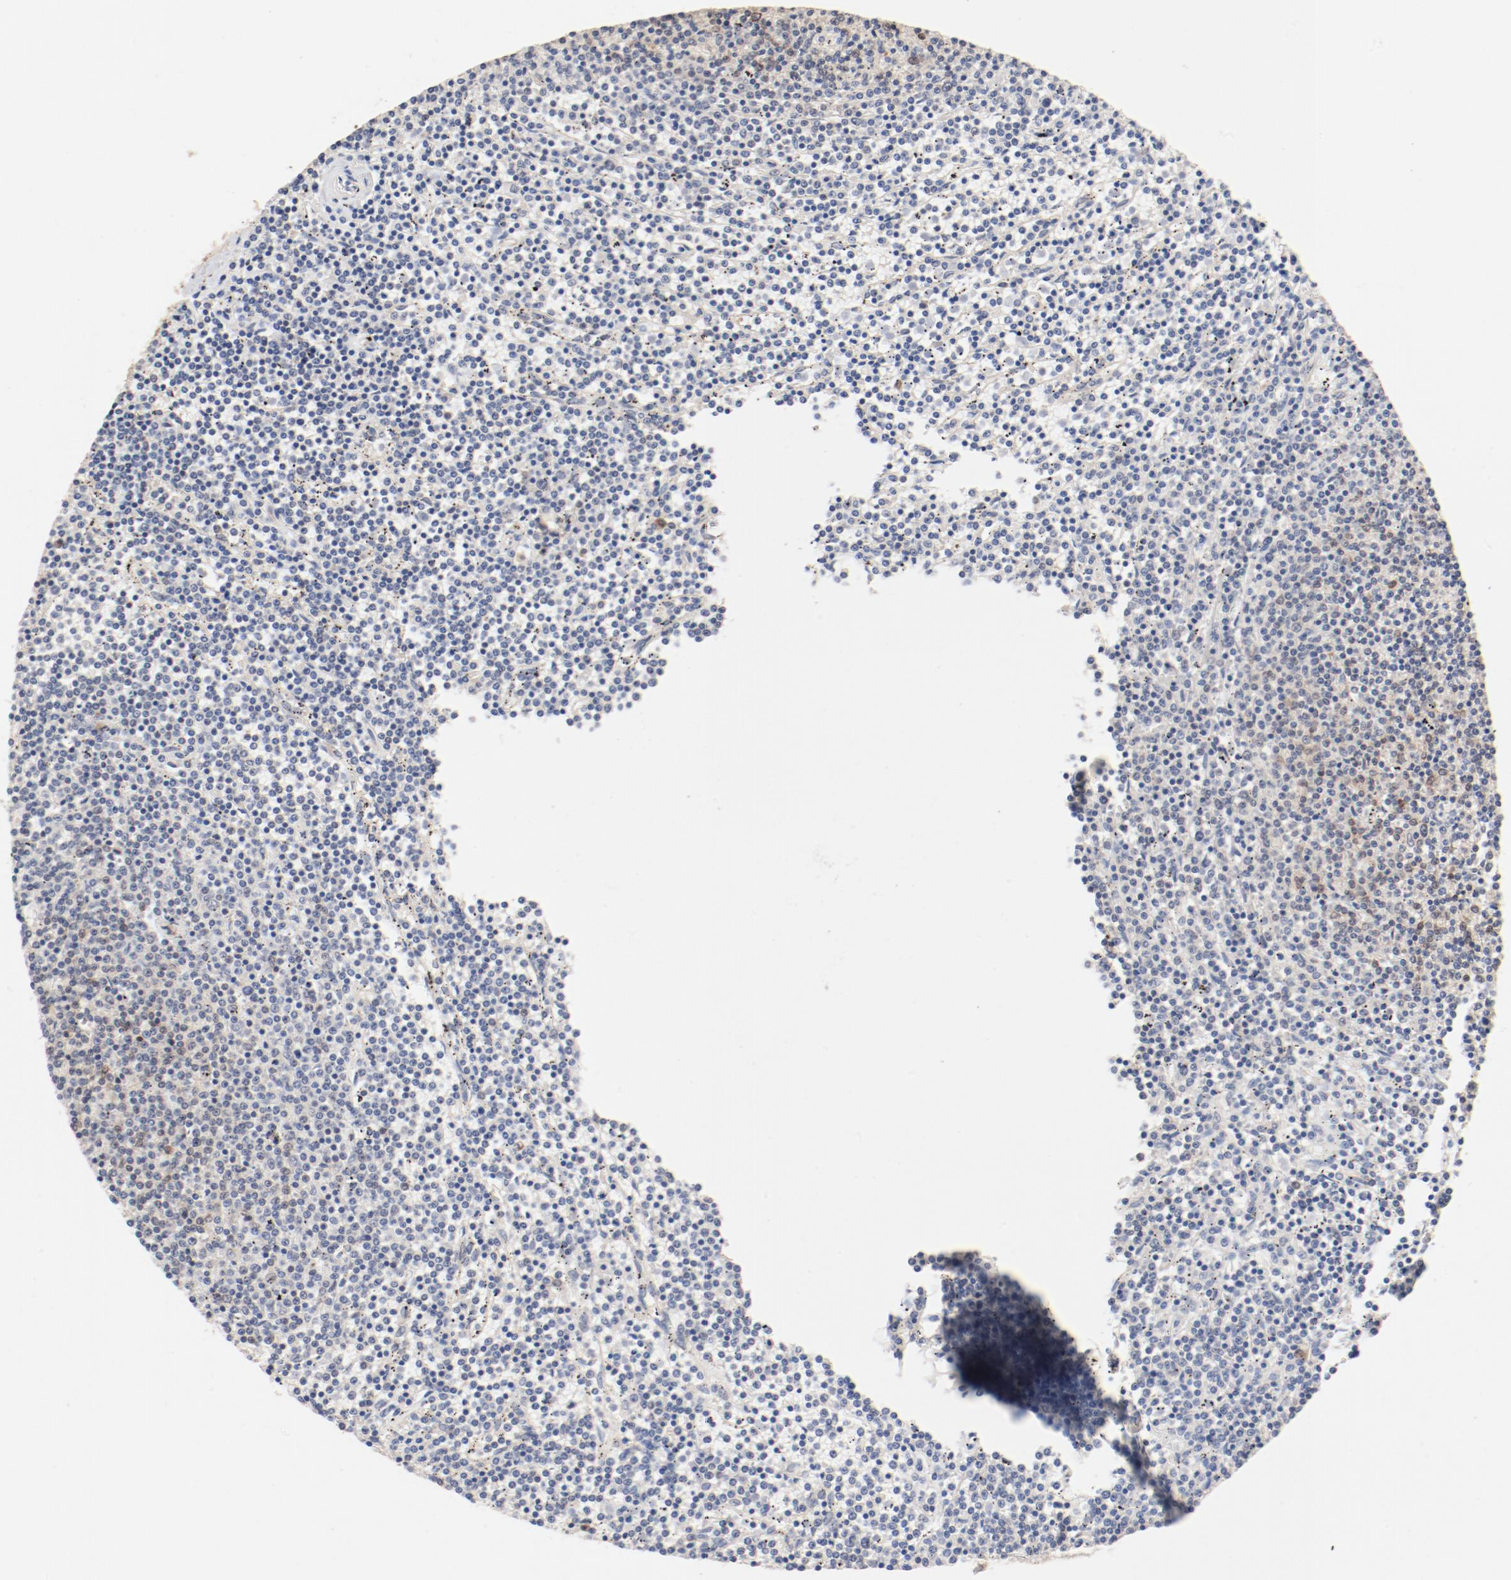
{"staining": {"intensity": "negative", "quantity": "none", "location": "none"}, "tissue": "lymphoma", "cell_type": "Tumor cells", "image_type": "cancer", "snomed": [{"axis": "morphology", "description": "Malignant lymphoma, non-Hodgkin's type, Low grade"}, {"axis": "topography", "description": "Spleen"}], "caption": "Immunohistochemistry (IHC) histopathology image of neoplastic tissue: lymphoma stained with DAB exhibits no significant protein positivity in tumor cells.", "gene": "UBE2J1", "patient": {"sex": "female", "age": 50}}